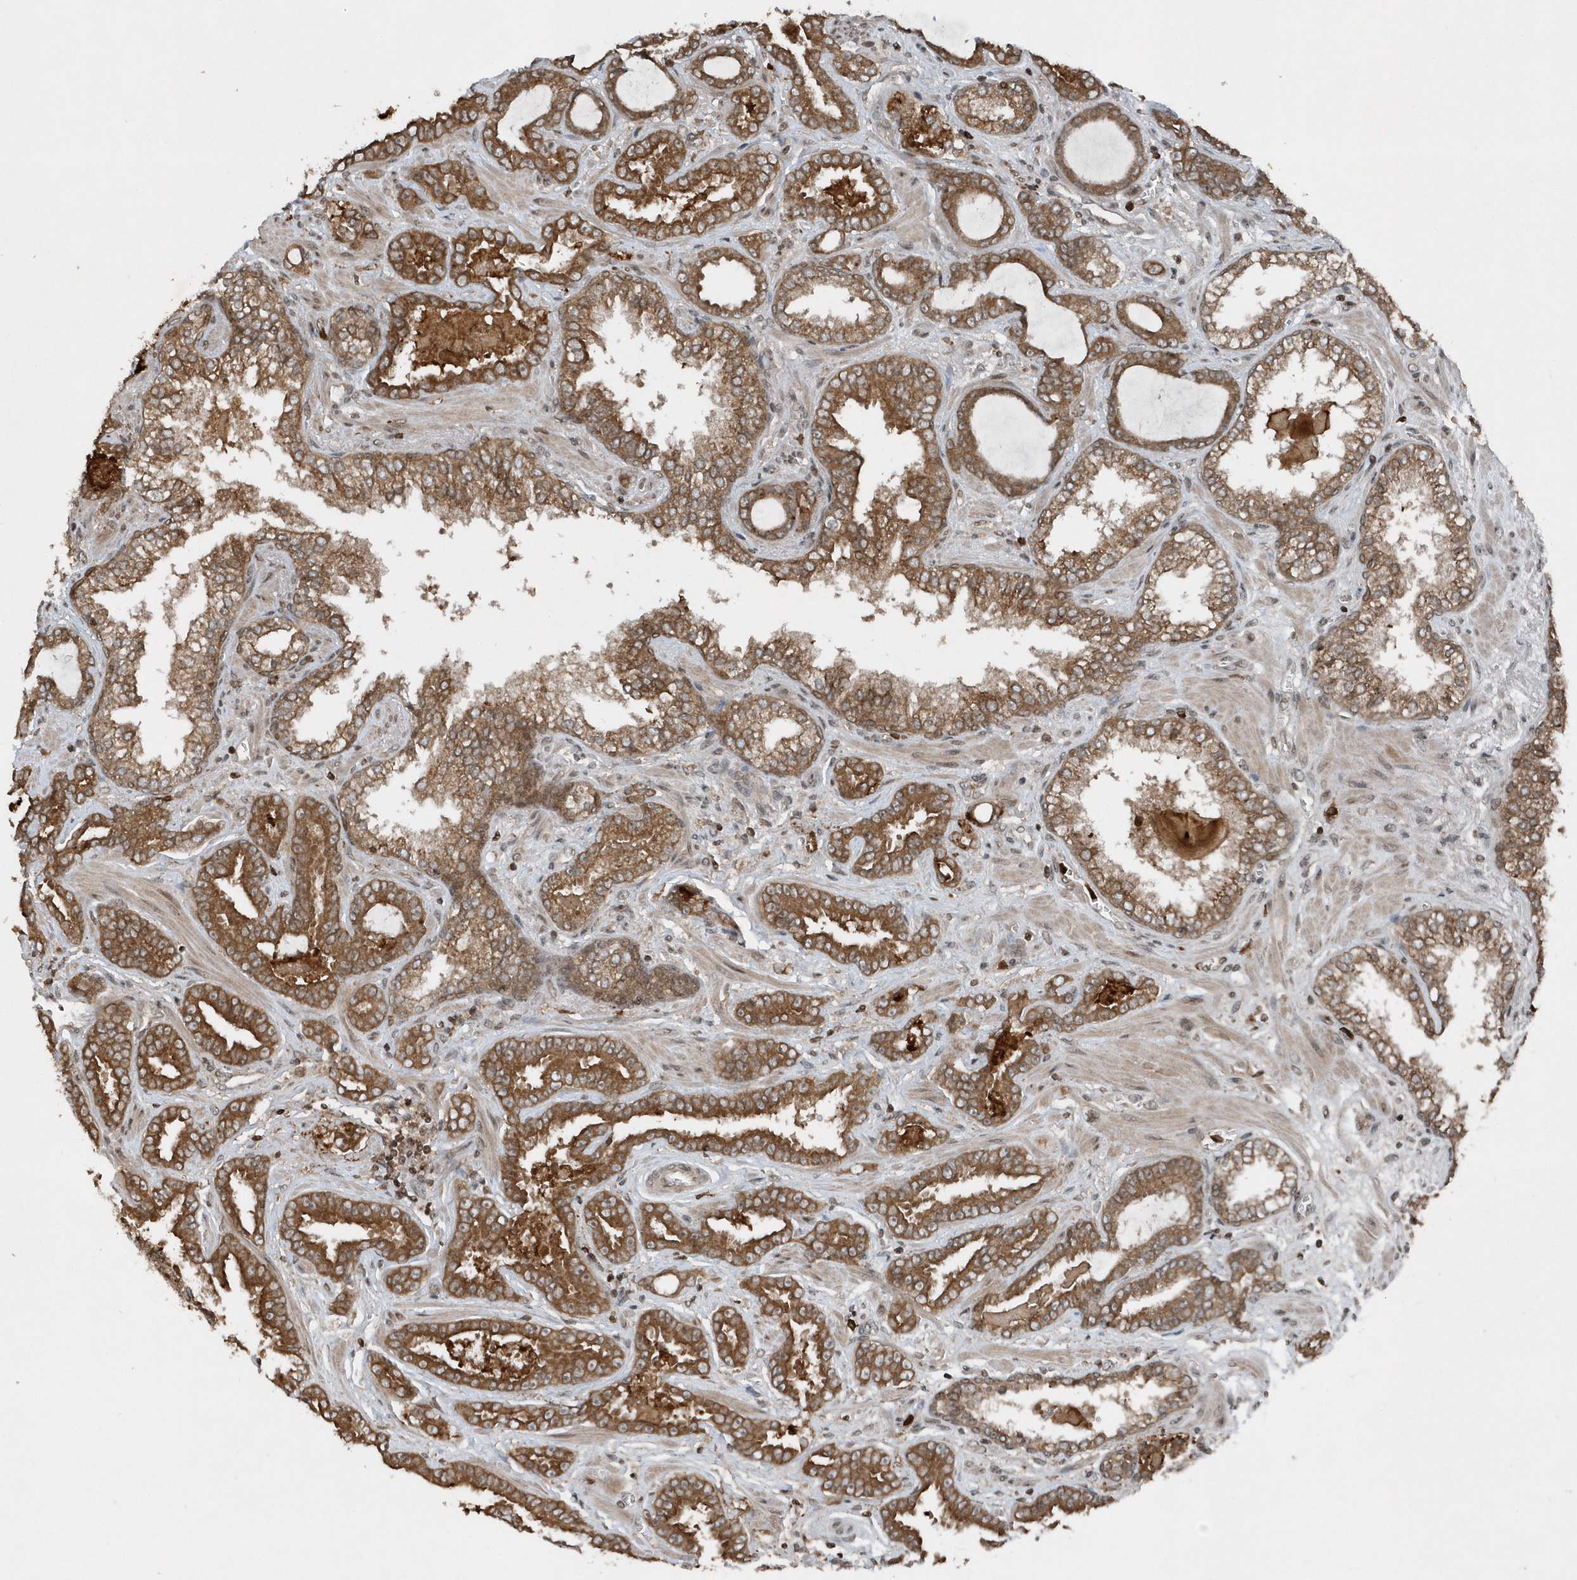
{"staining": {"intensity": "moderate", "quantity": ">75%", "location": "cytoplasmic/membranous"}, "tissue": "prostate cancer", "cell_type": "Tumor cells", "image_type": "cancer", "snomed": [{"axis": "morphology", "description": "Adenocarcinoma, Low grade"}, {"axis": "topography", "description": "Prostate"}], "caption": "IHC of human prostate cancer shows medium levels of moderate cytoplasmic/membranous positivity in approximately >75% of tumor cells.", "gene": "EIF2B1", "patient": {"sex": "male", "age": 60}}